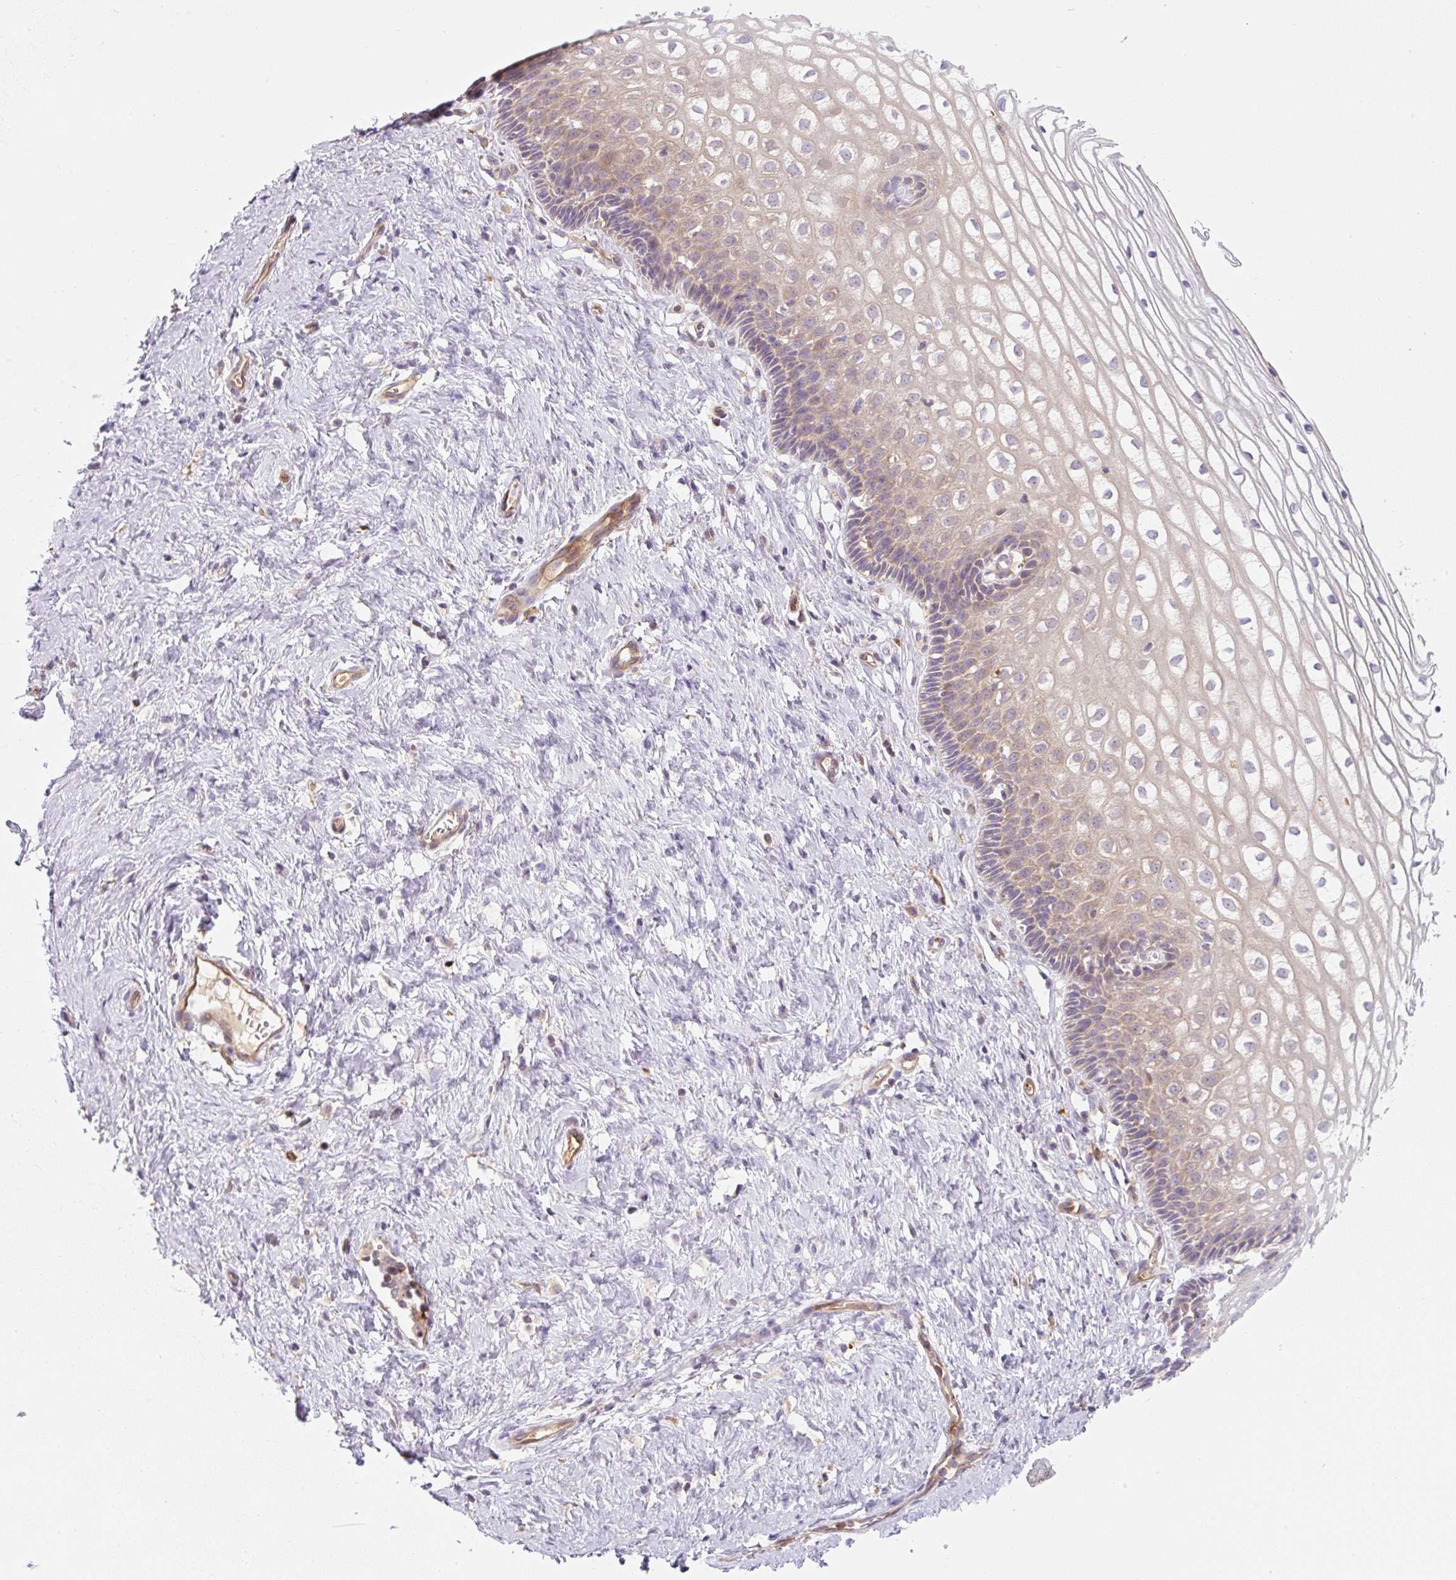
{"staining": {"intensity": "weak", "quantity": "<25%", "location": "cytoplasmic/membranous"}, "tissue": "cervix", "cell_type": "Glandular cells", "image_type": "normal", "snomed": [{"axis": "morphology", "description": "Normal tissue, NOS"}, {"axis": "topography", "description": "Cervix"}], "caption": "DAB (3,3'-diaminobenzidine) immunohistochemical staining of unremarkable human cervix reveals no significant staining in glandular cells. The staining is performed using DAB (3,3'-diaminobenzidine) brown chromogen with nuclei counter-stained in using hematoxylin.", "gene": "OMA1", "patient": {"sex": "female", "age": 36}}